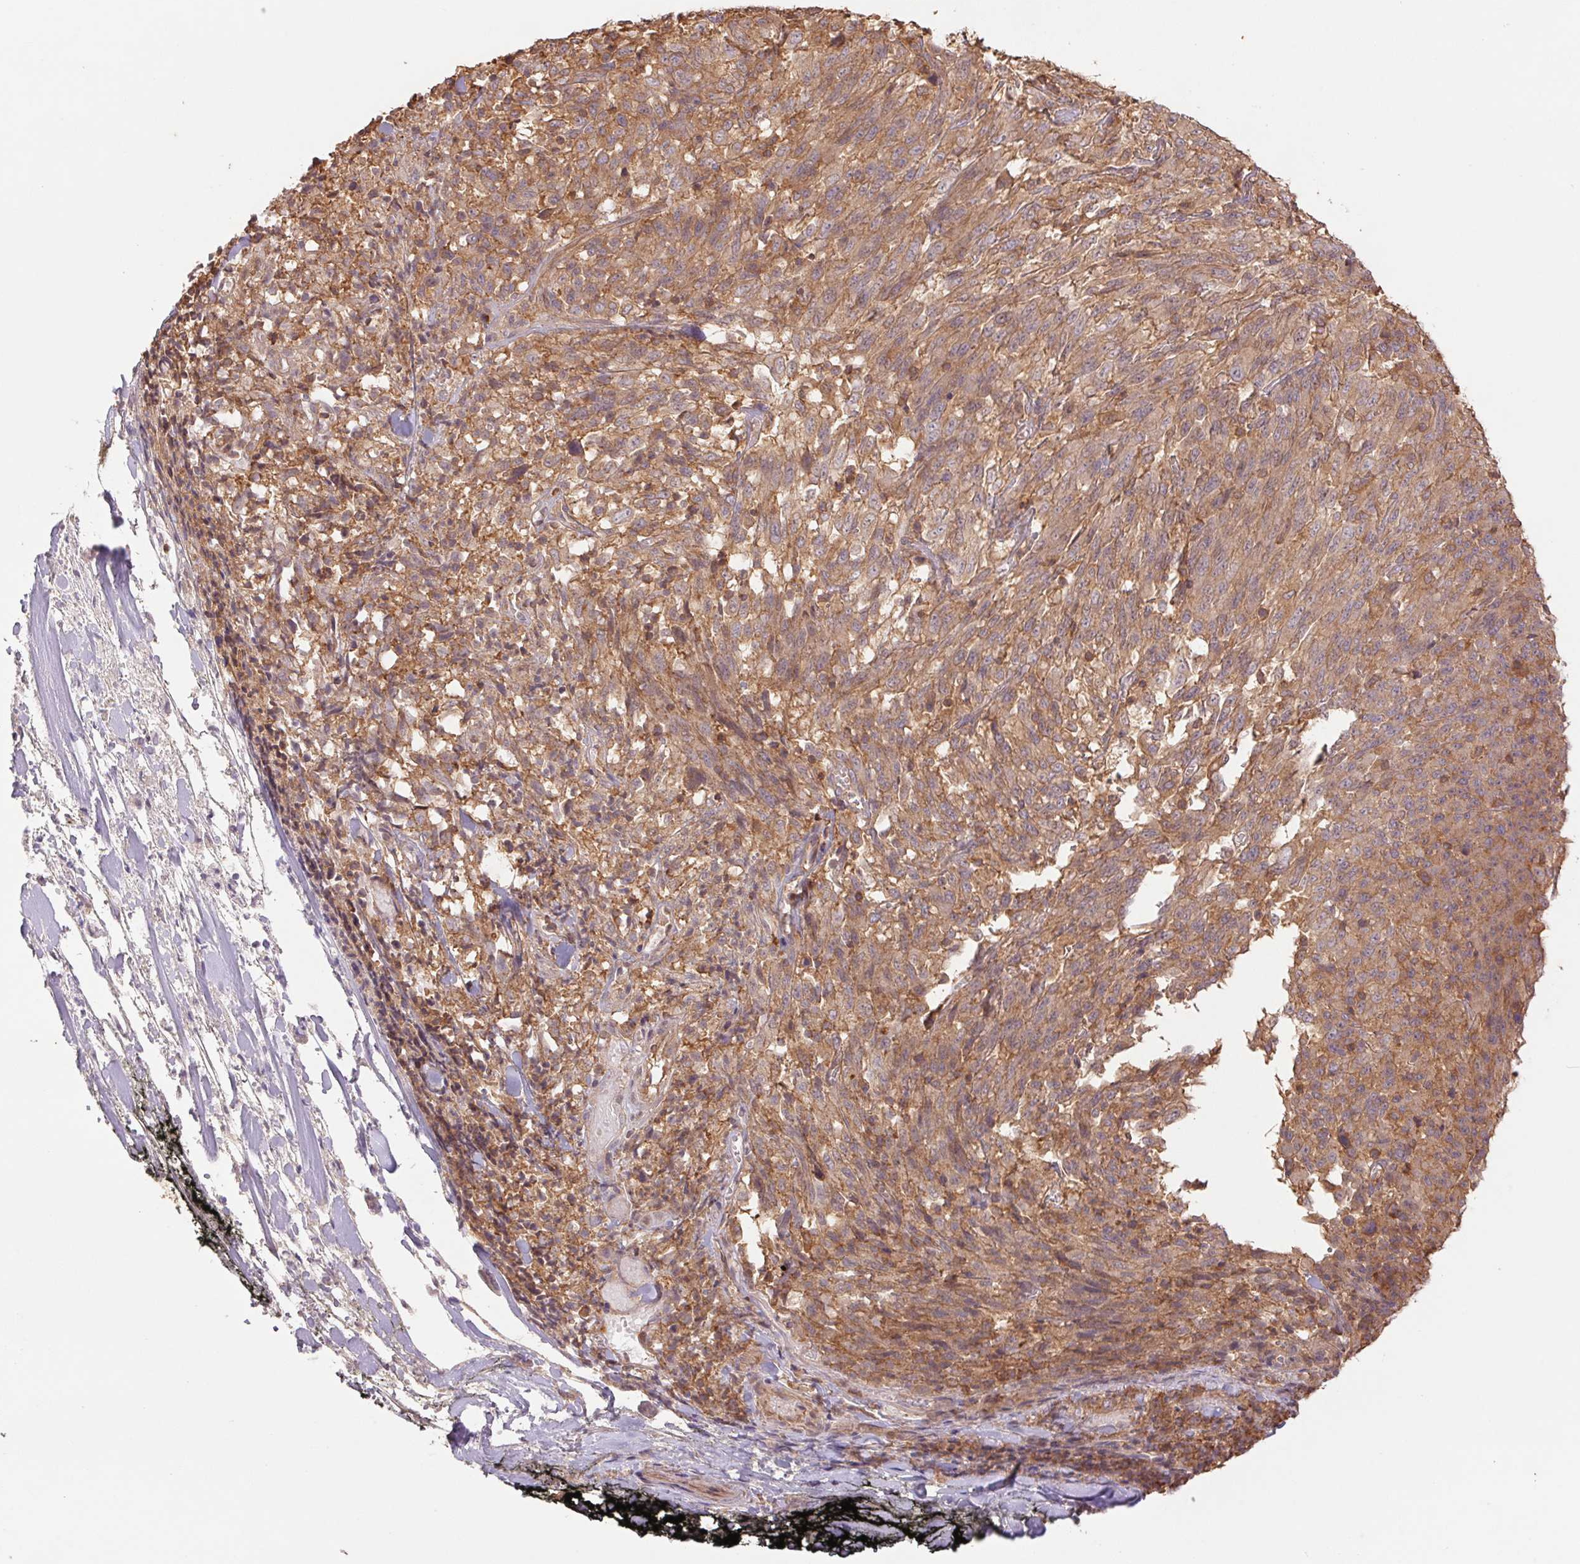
{"staining": {"intensity": "moderate", "quantity": ">75%", "location": "cytoplasmic/membranous"}, "tissue": "melanoma", "cell_type": "Tumor cells", "image_type": "cancer", "snomed": [{"axis": "morphology", "description": "Malignant melanoma, NOS"}, {"axis": "topography", "description": "Skin"}], "caption": "A histopathology image of malignant melanoma stained for a protein reveals moderate cytoplasmic/membranous brown staining in tumor cells.", "gene": "TUBA3D", "patient": {"sex": "female", "age": 91}}